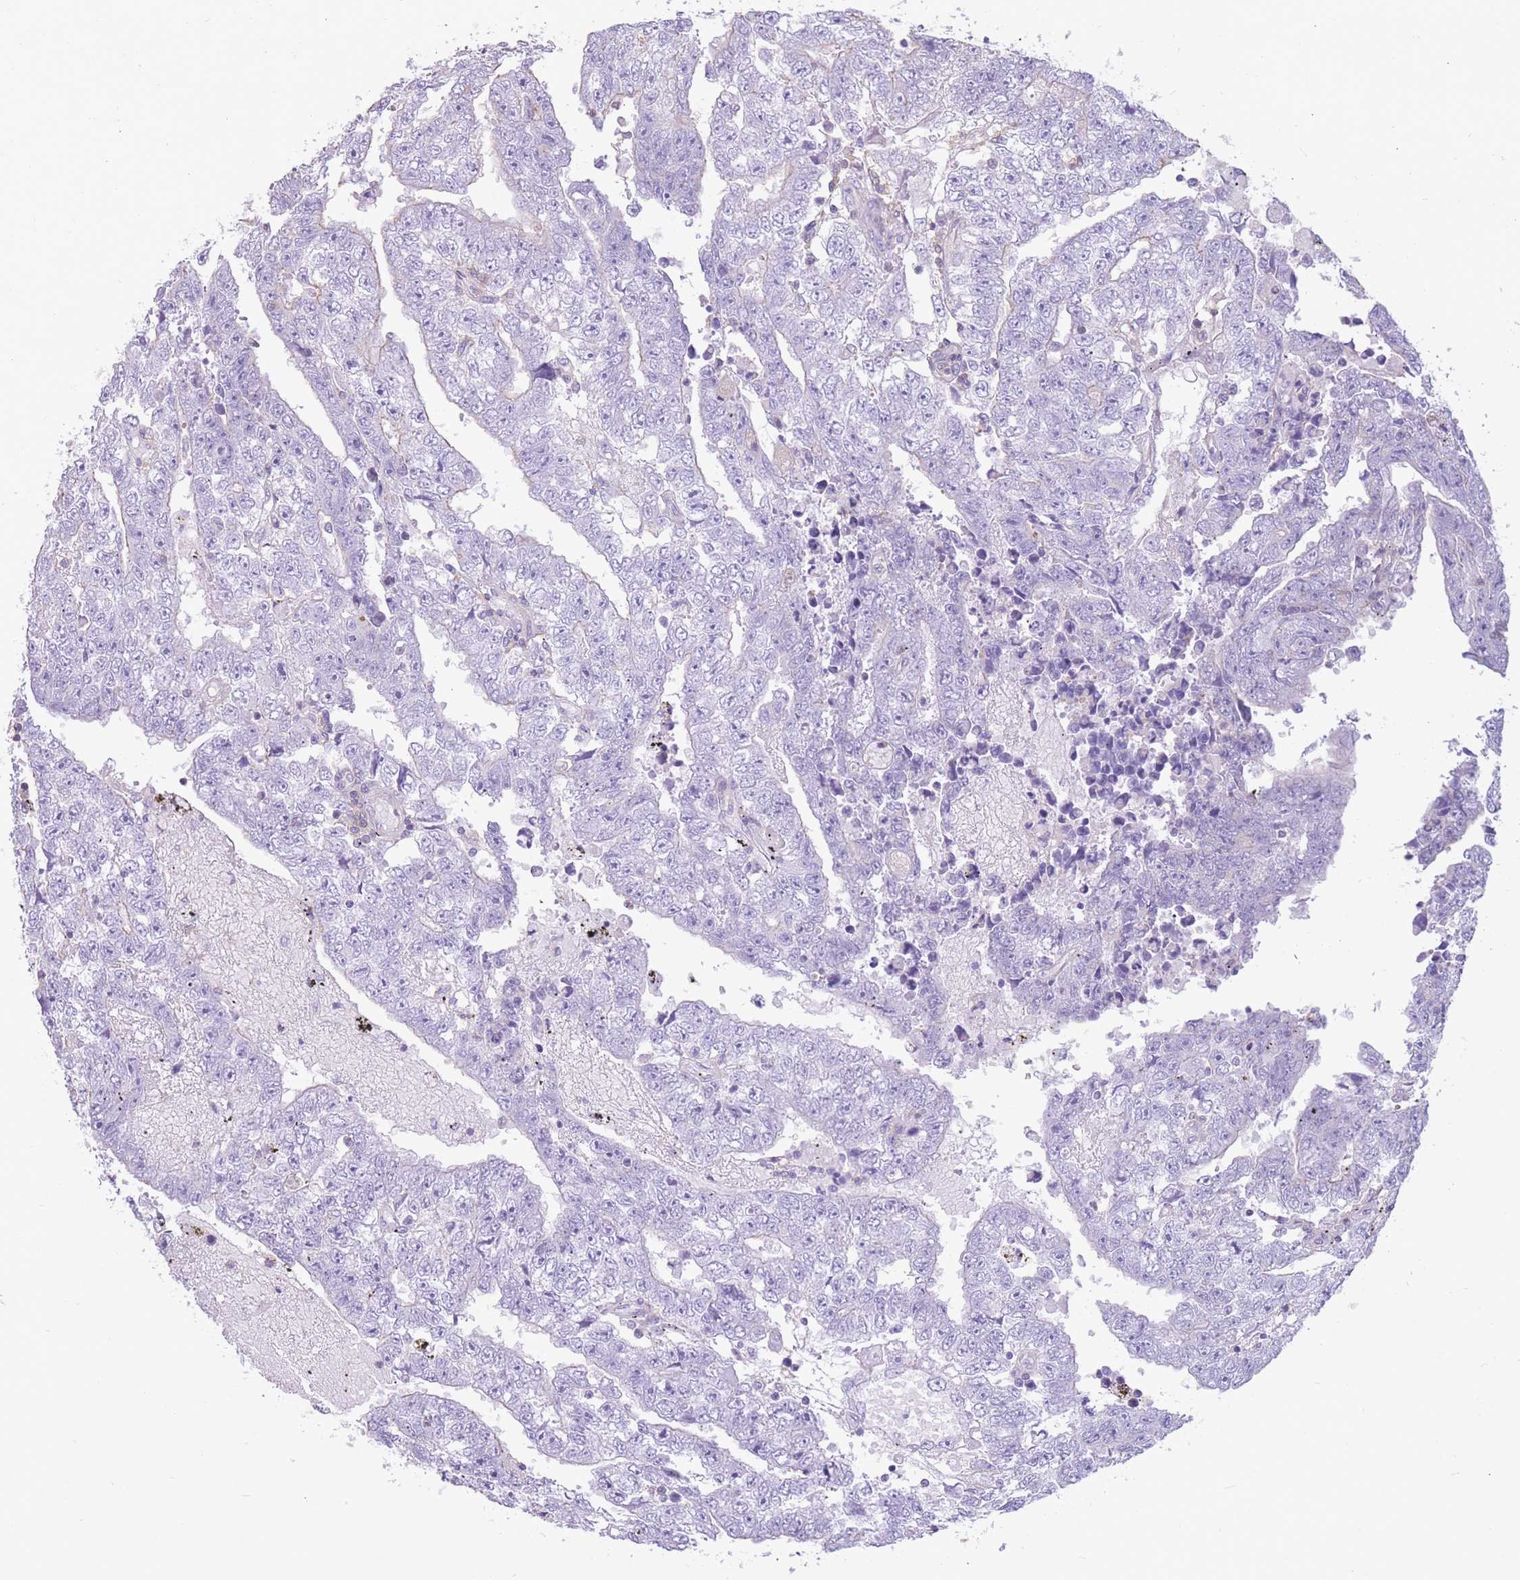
{"staining": {"intensity": "negative", "quantity": "none", "location": "none"}, "tissue": "testis cancer", "cell_type": "Tumor cells", "image_type": "cancer", "snomed": [{"axis": "morphology", "description": "Carcinoma, Embryonal, NOS"}, {"axis": "topography", "description": "Testis"}], "caption": "IHC of human embryonal carcinoma (testis) displays no positivity in tumor cells.", "gene": "PDHA1", "patient": {"sex": "male", "age": 25}}